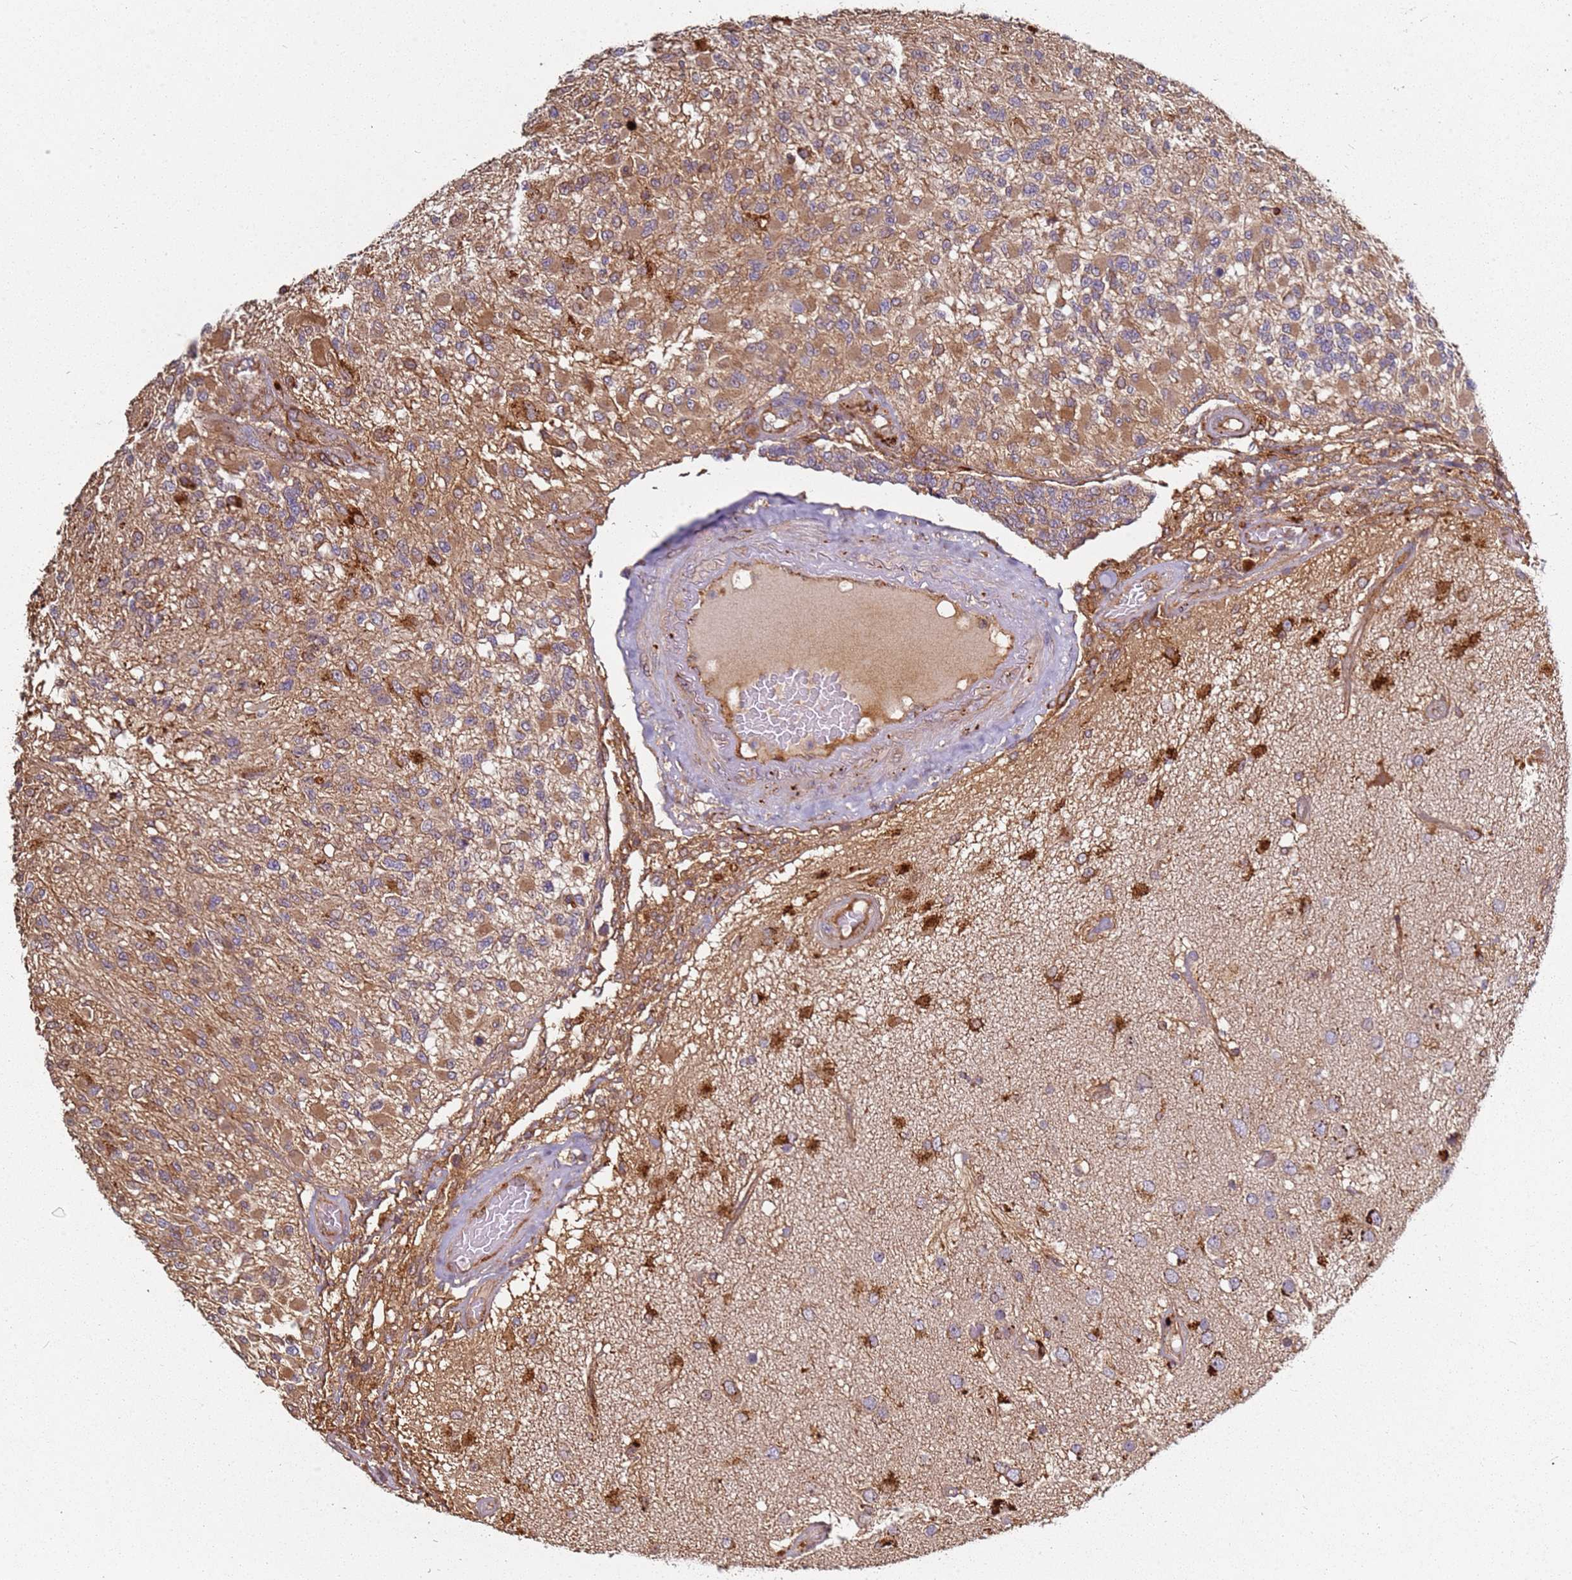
{"staining": {"intensity": "moderate", "quantity": ">75%", "location": "cytoplasmic/membranous"}, "tissue": "glioma", "cell_type": "Tumor cells", "image_type": "cancer", "snomed": [{"axis": "morphology", "description": "Glioma, malignant, High grade"}, {"axis": "morphology", "description": "Glioblastoma, NOS"}, {"axis": "topography", "description": "Brain"}], "caption": "Immunohistochemical staining of glioma reveals moderate cytoplasmic/membranous protein positivity in about >75% of tumor cells.", "gene": "SCGB2B2", "patient": {"sex": "male", "age": 60}}